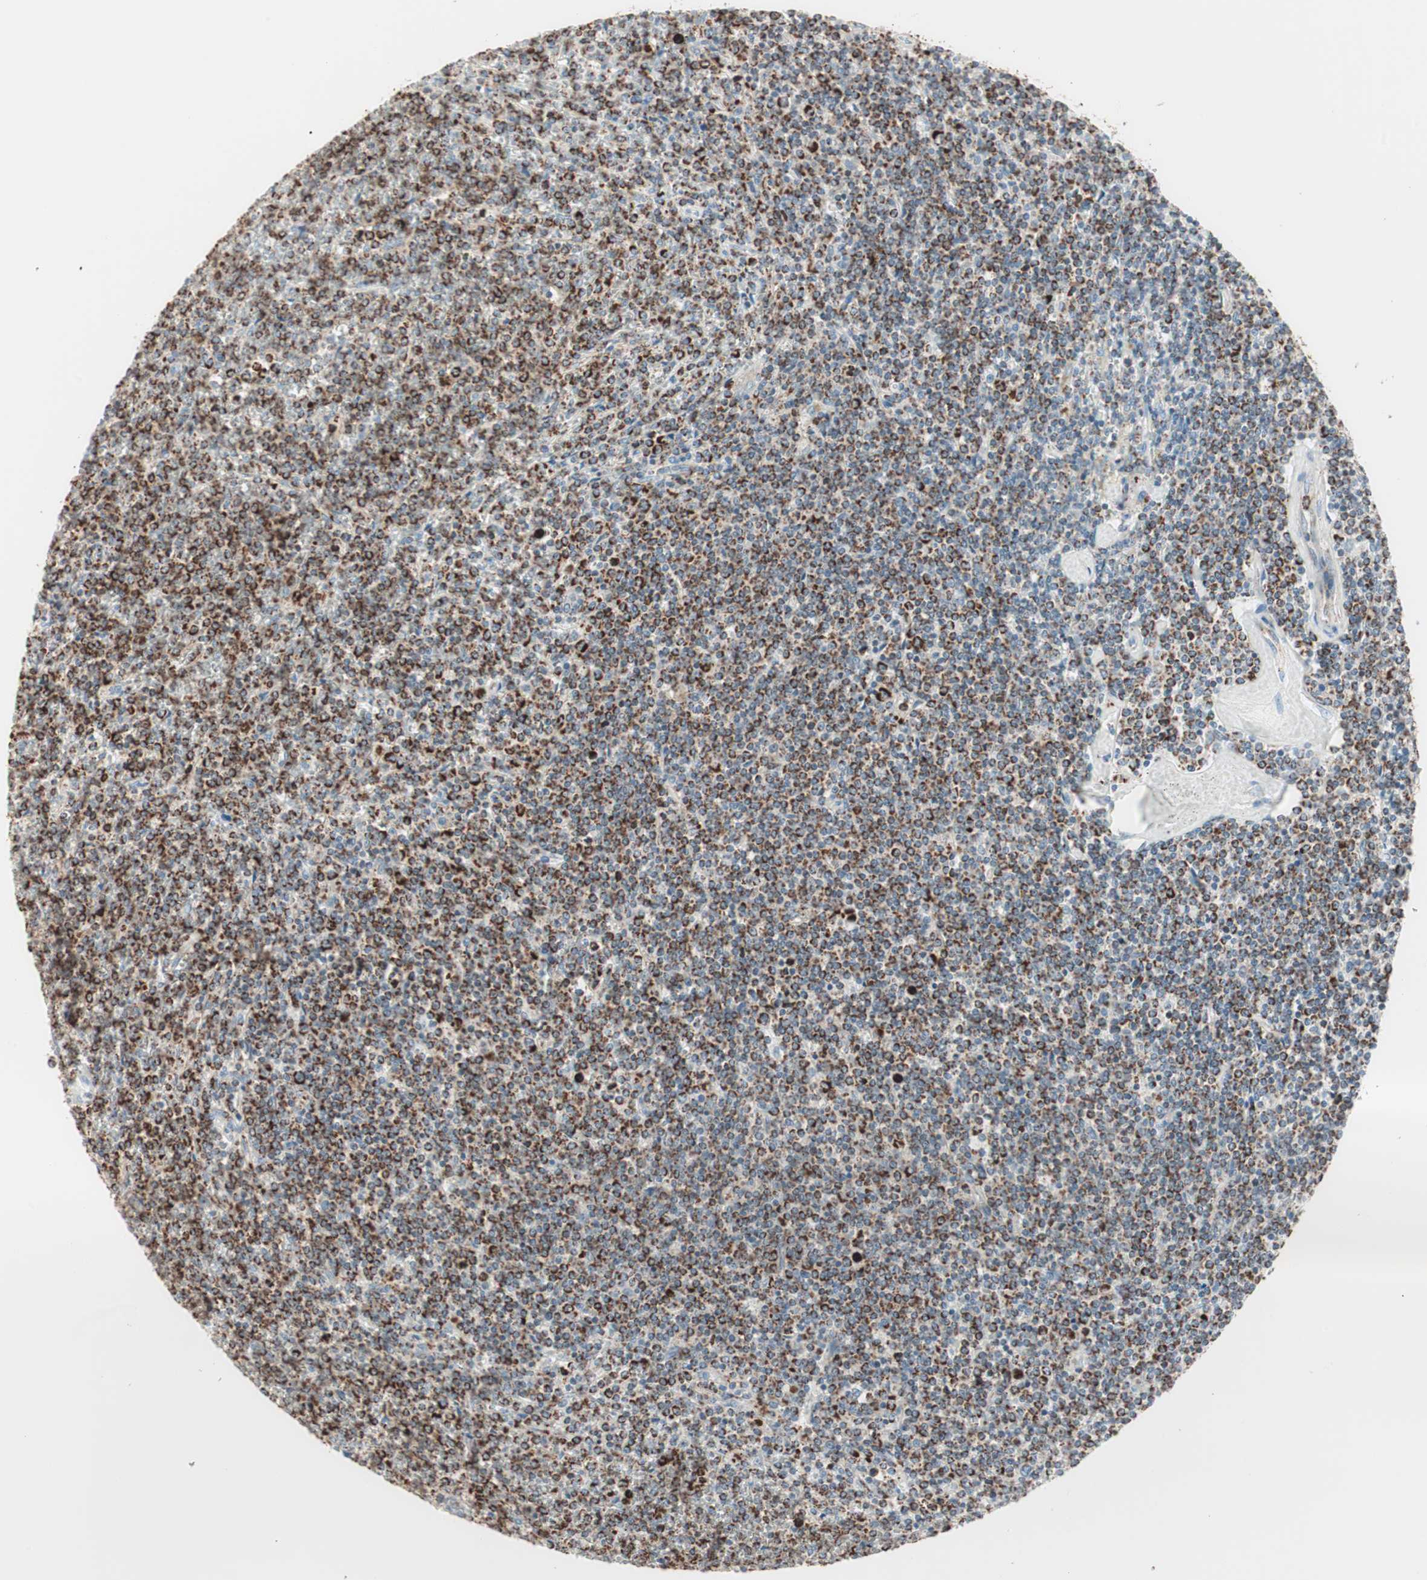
{"staining": {"intensity": "strong", "quantity": "25%-75%", "location": "cytoplasmic/membranous"}, "tissue": "lymphoma", "cell_type": "Tumor cells", "image_type": "cancer", "snomed": [{"axis": "morphology", "description": "Malignant lymphoma, non-Hodgkin's type, Low grade"}, {"axis": "topography", "description": "Spleen"}], "caption": "This is an image of immunohistochemistry staining of malignant lymphoma, non-Hodgkin's type (low-grade), which shows strong positivity in the cytoplasmic/membranous of tumor cells.", "gene": "TOMM20", "patient": {"sex": "female", "age": 19}}